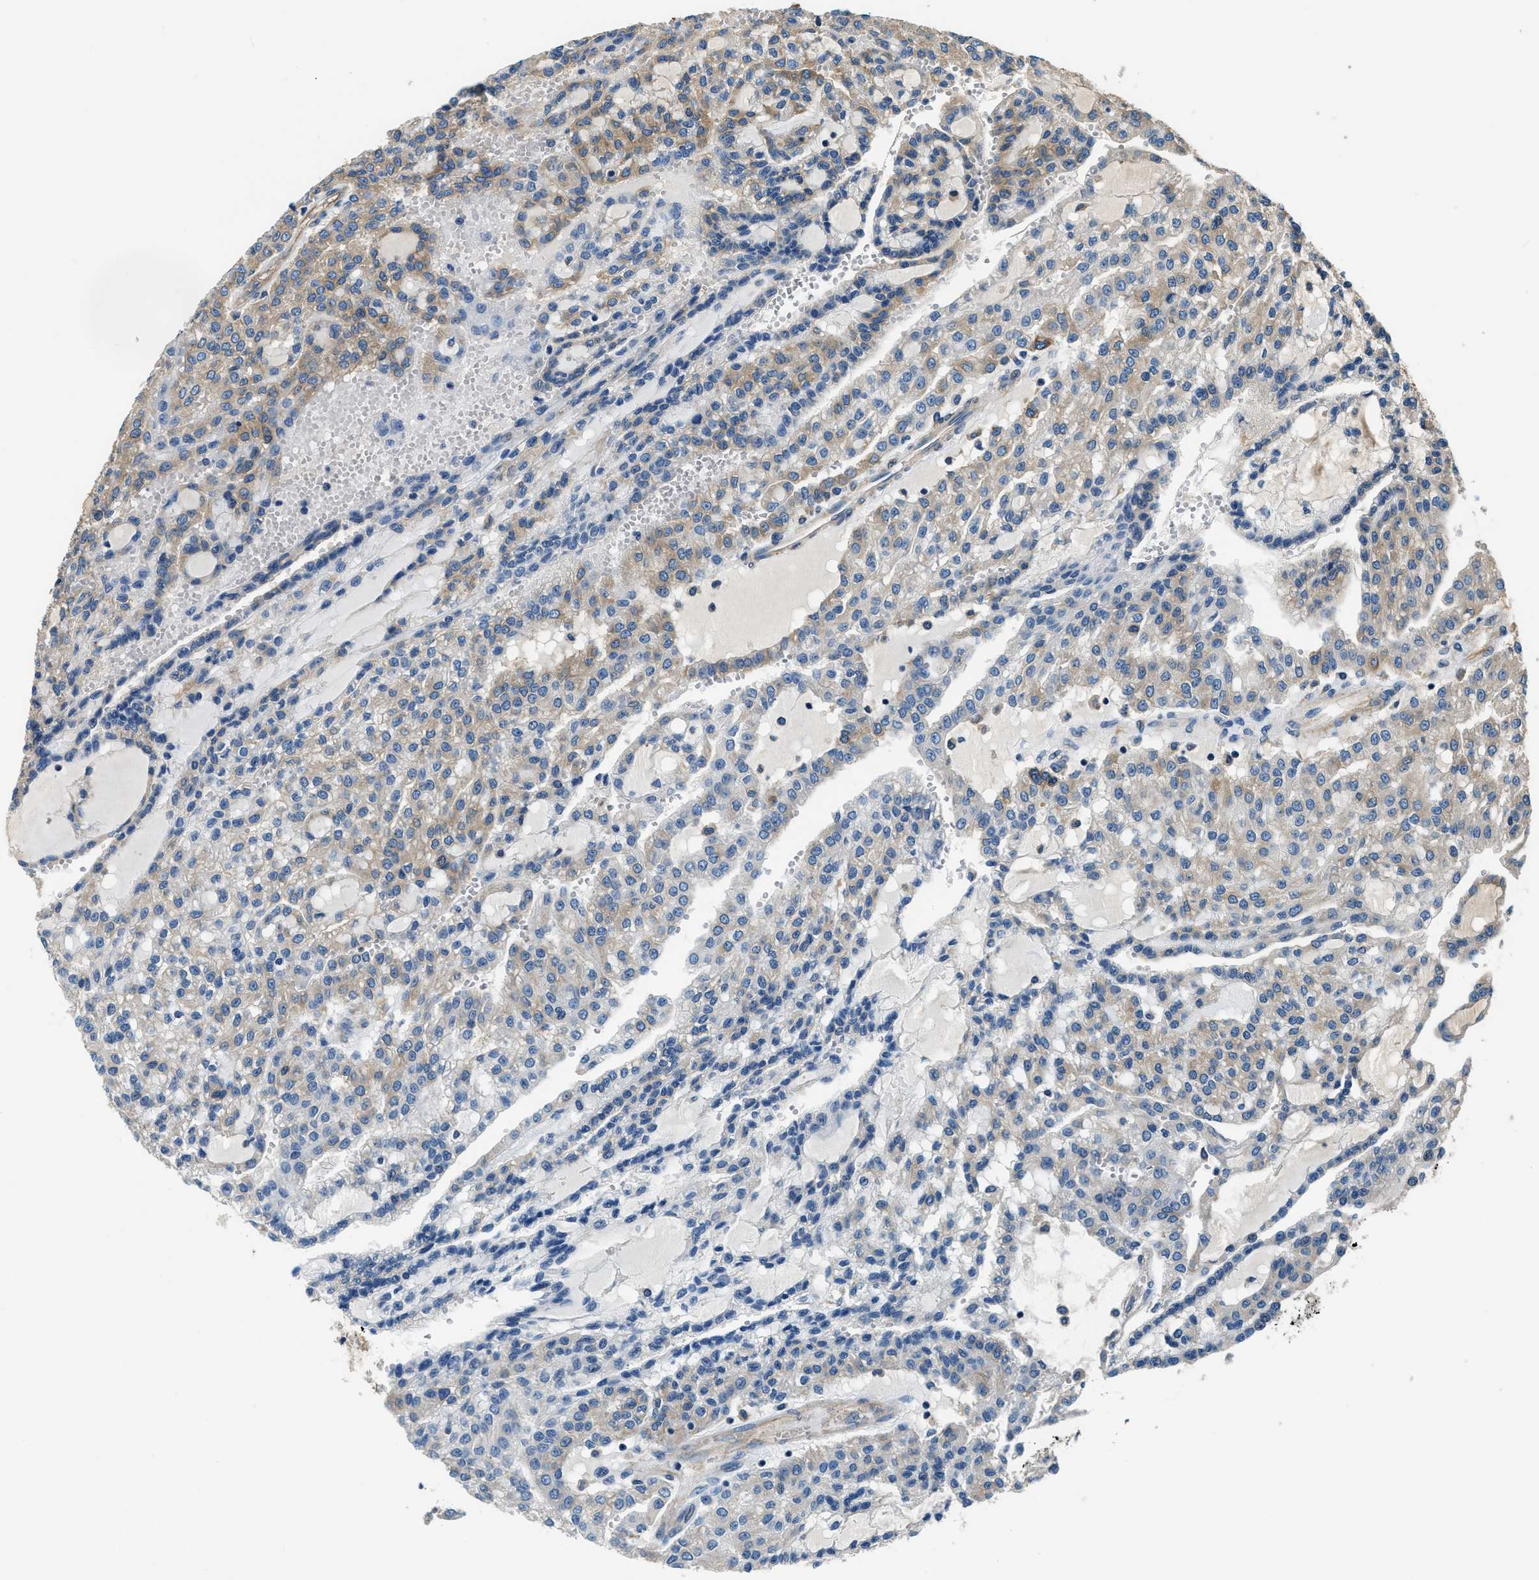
{"staining": {"intensity": "weak", "quantity": "<25%", "location": "cytoplasmic/membranous"}, "tissue": "renal cancer", "cell_type": "Tumor cells", "image_type": "cancer", "snomed": [{"axis": "morphology", "description": "Adenocarcinoma, NOS"}, {"axis": "topography", "description": "Kidney"}], "caption": "Renal cancer was stained to show a protein in brown. There is no significant expression in tumor cells.", "gene": "EEA1", "patient": {"sex": "male", "age": 63}}